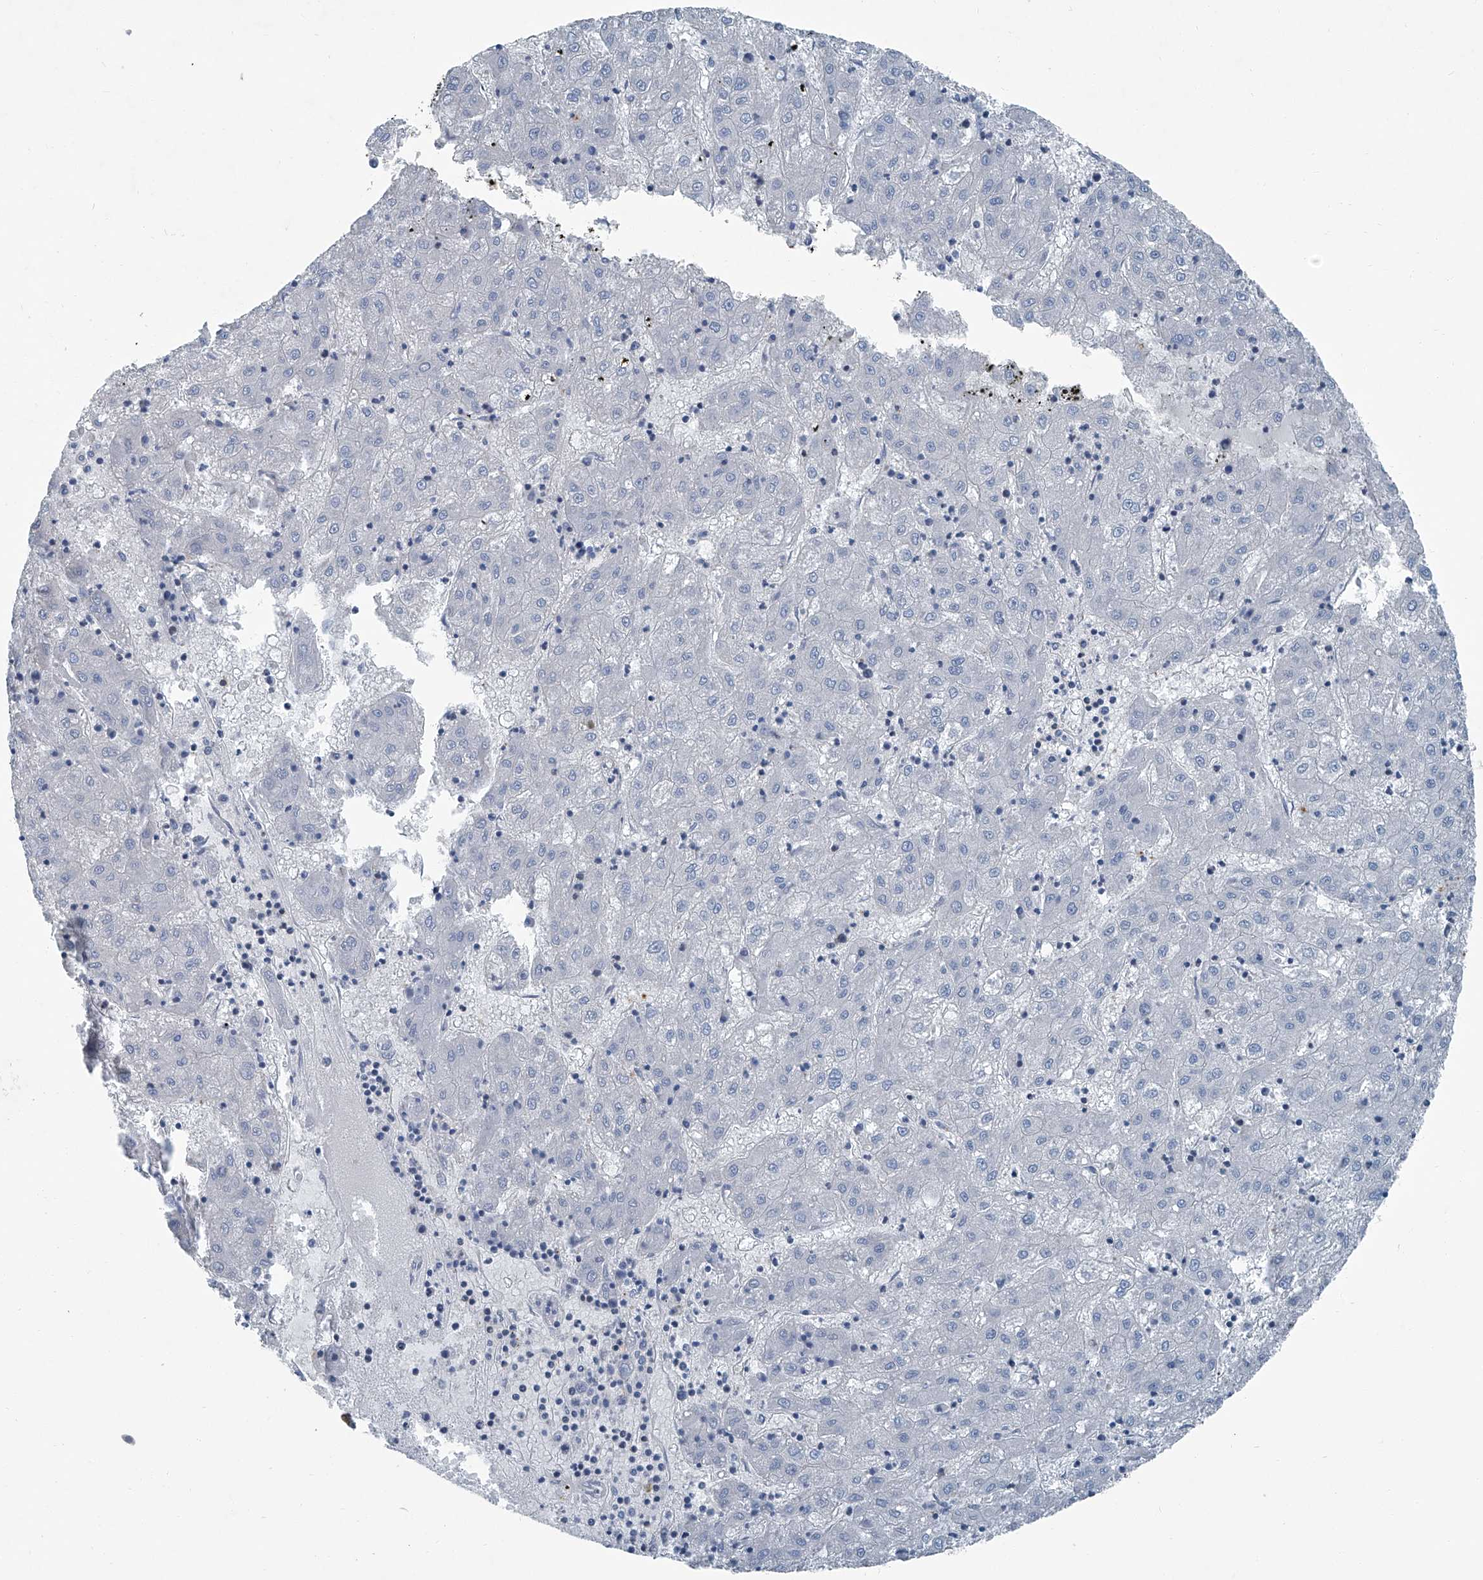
{"staining": {"intensity": "negative", "quantity": "none", "location": "none"}, "tissue": "liver cancer", "cell_type": "Tumor cells", "image_type": "cancer", "snomed": [{"axis": "morphology", "description": "Carcinoma, Hepatocellular, NOS"}, {"axis": "topography", "description": "Liver"}], "caption": "IHC of hepatocellular carcinoma (liver) exhibits no positivity in tumor cells.", "gene": "SEPTIN7", "patient": {"sex": "male", "age": 72}}